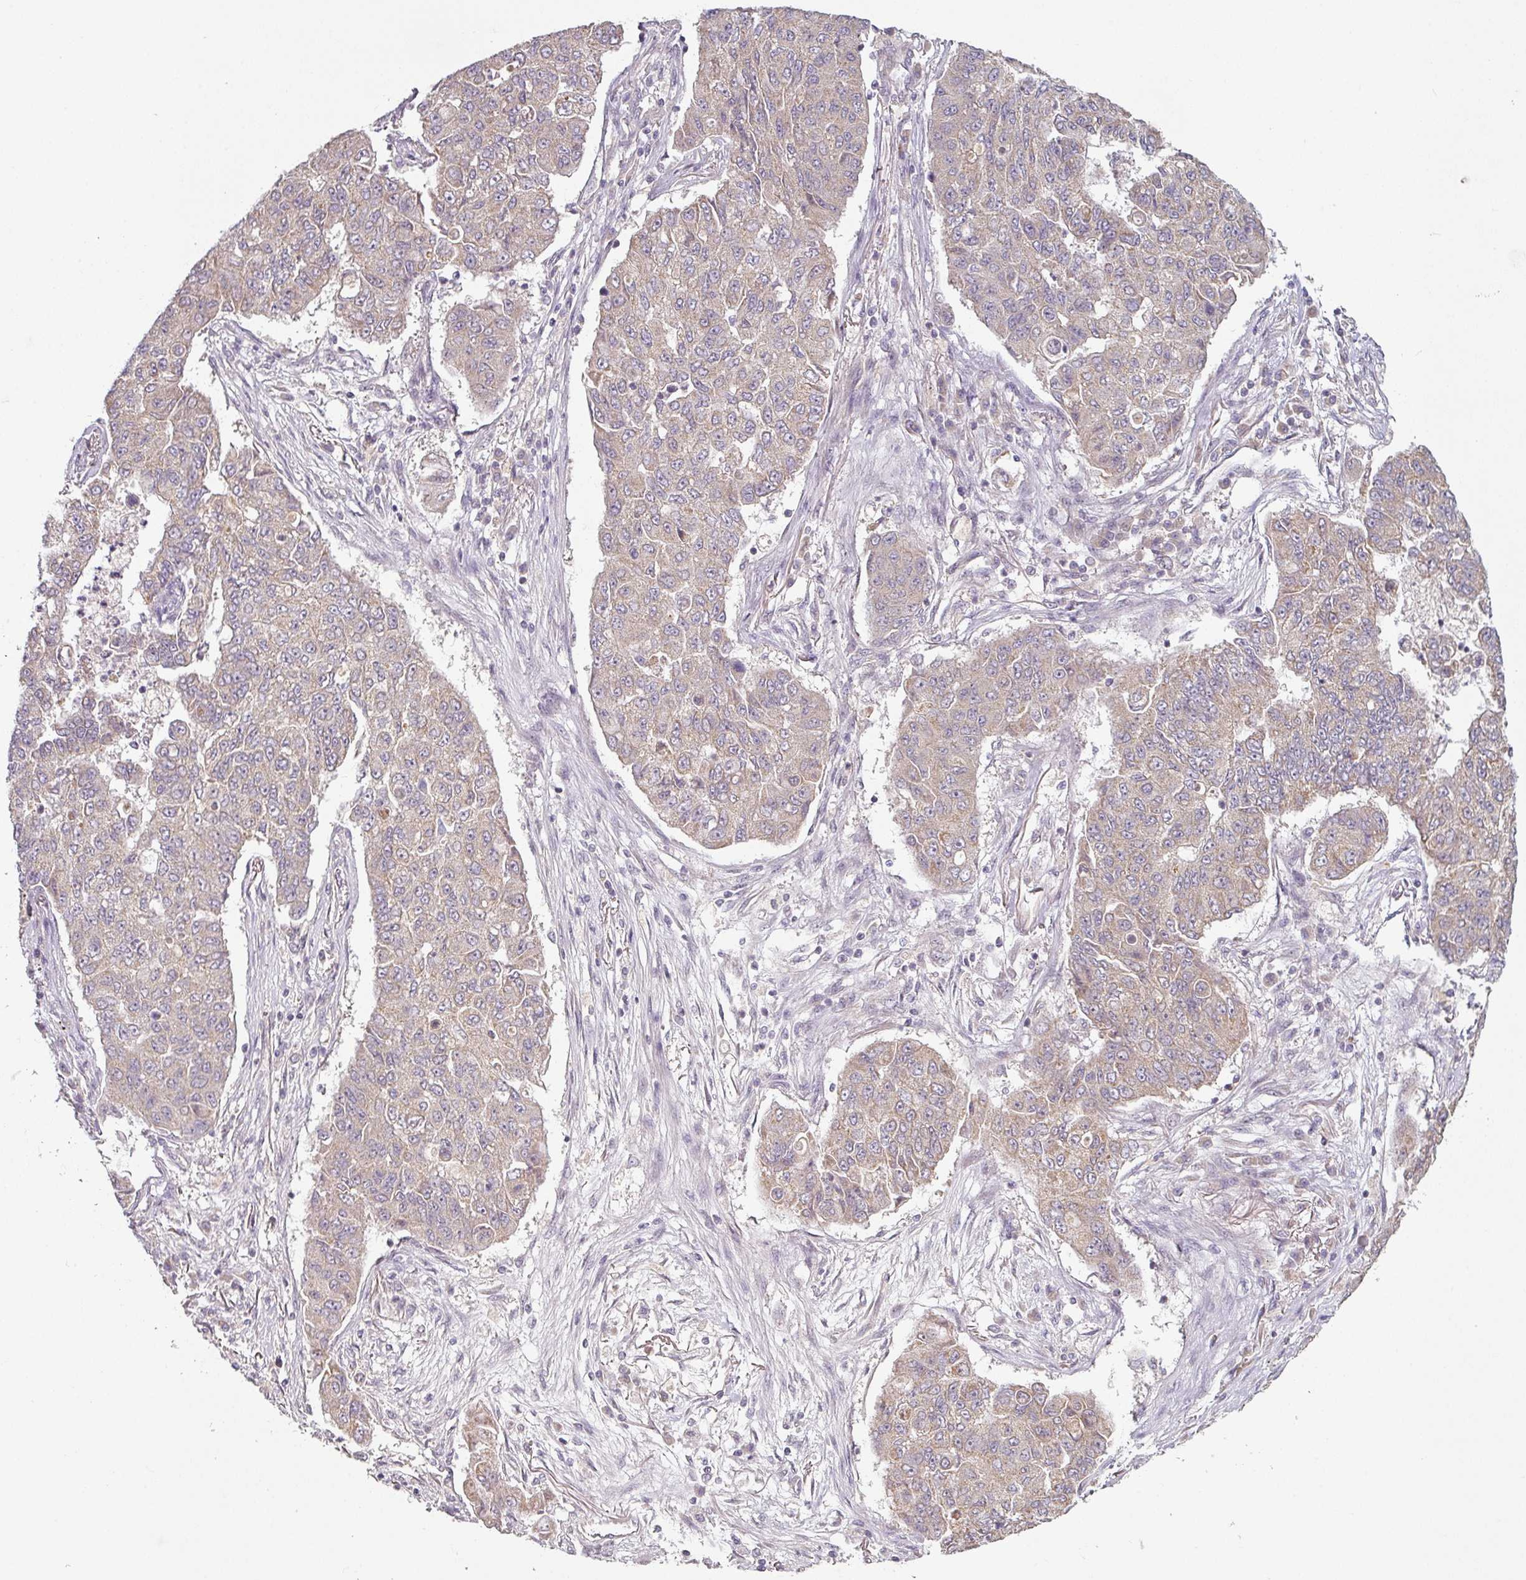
{"staining": {"intensity": "weak", "quantity": ">75%", "location": "cytoplasmic/membranous"}, "tissue": "lung cancer", "cell_type": "Tumor cells", "image_type": "cancer", "snomed": [{"axis": "morphology", "description": "Squamous cell carcinoma, NOS"}, {"axis": "topography", "description": "Lung"}], "caption": "Human lung cancer (squamous cell carcinoma) stained with a brown dye exhibits weak cytoplasmic/membranous positive expression in approximately >75% of tumor cells.", "gene": "MAP2K2", "patient": {"sex": "male", "age": 74}}